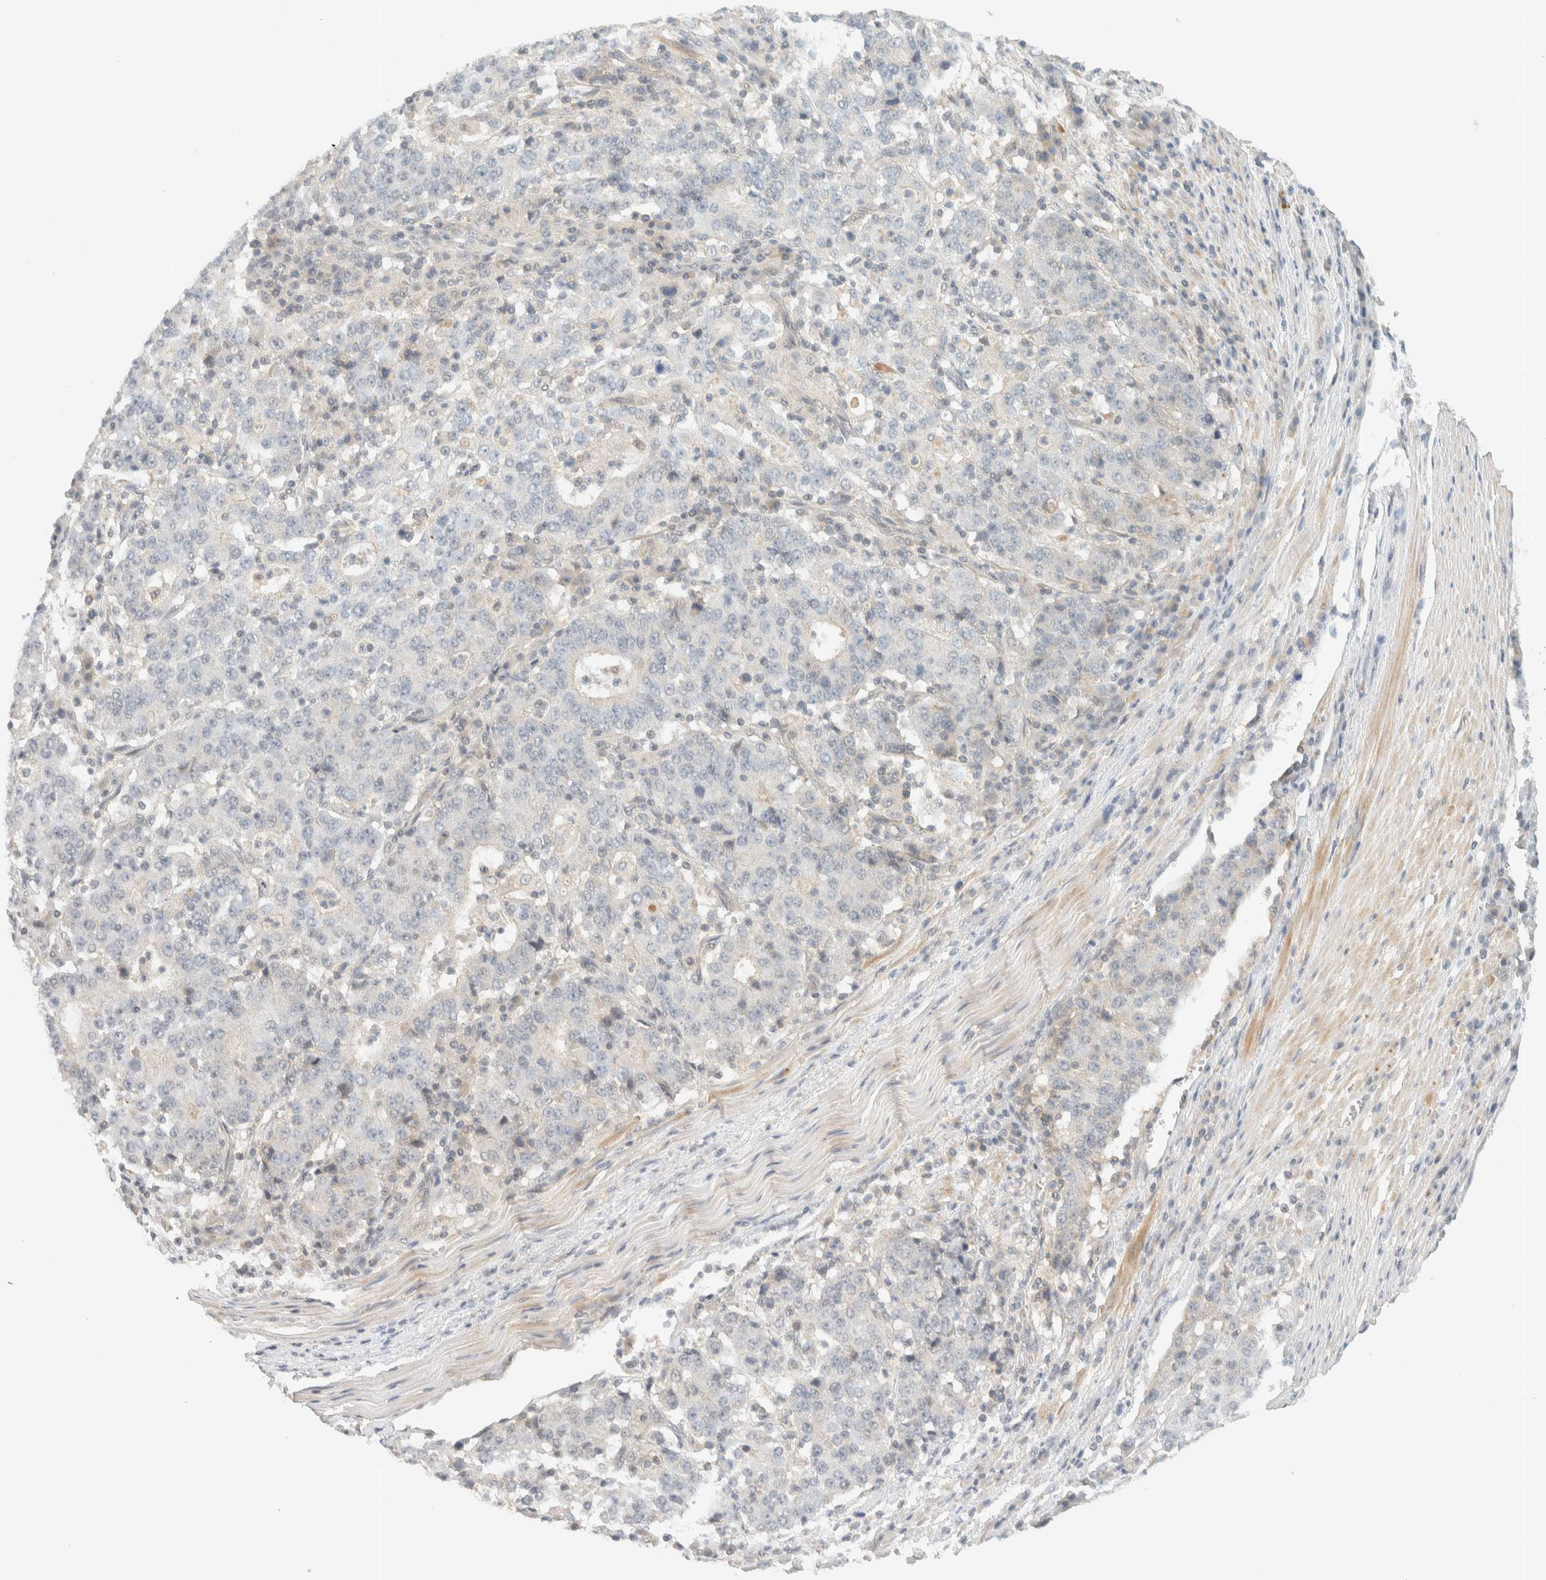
{"staining": {"intensity": "negative", "quantity": "none", "location": "none"}, "tissue": "stomach cancer", "cell_type": "Tumor cells", "image_type": "cancer", "snomed": [{"axis": "morphology", "description": "Adenocarcinoma, NOS"}, {"axis": "topography", "description": "Stomach"}], "caption": "Immunohistochemistry histopathology image of neoplastic tissue: adenocarcinoma (stomach) stained with DAB displays no significant protein staining in tumor cells.", "gene": "KIFAP3", "patient": {"sex": "male", "age": 59}}